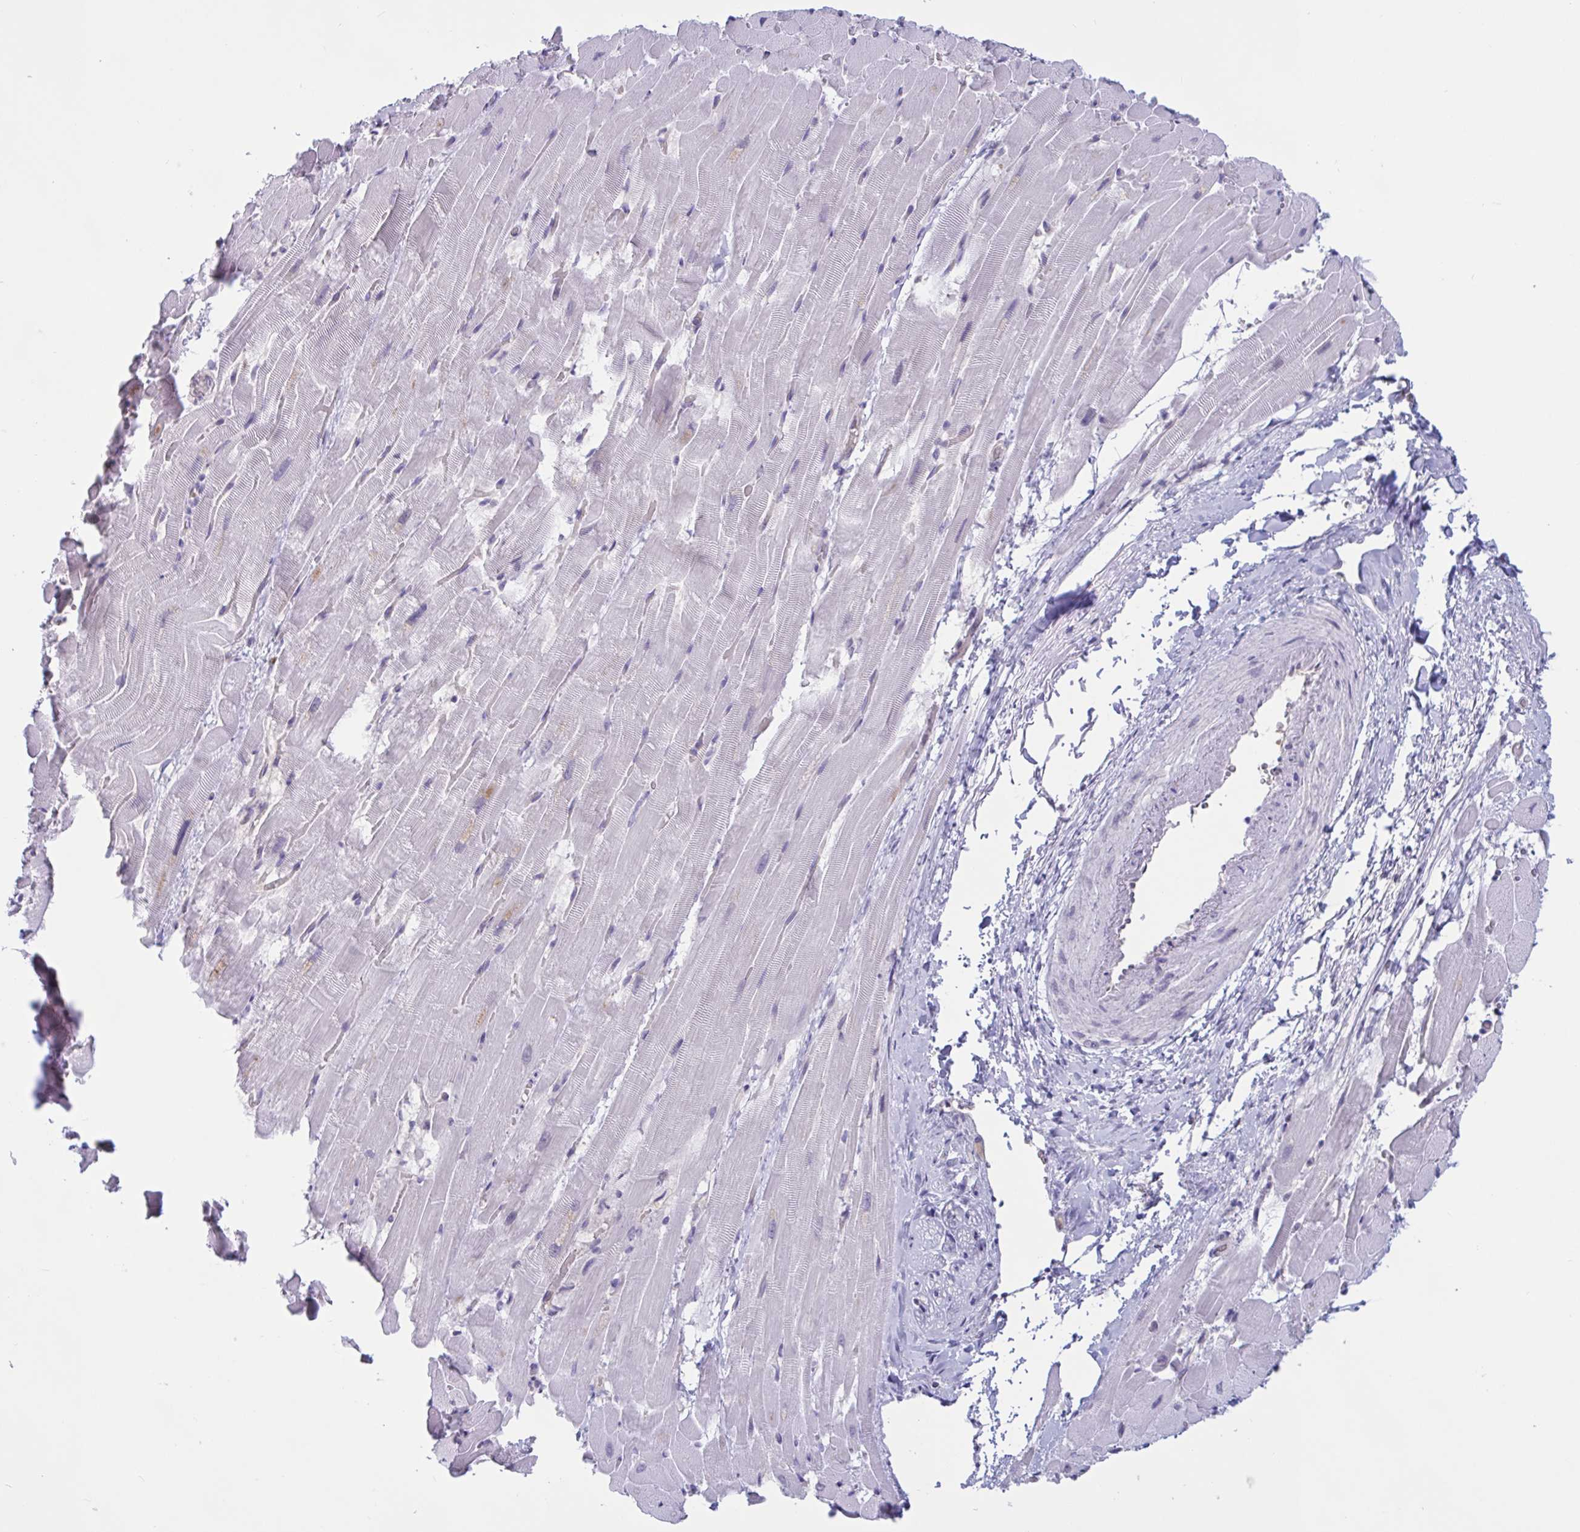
{"staining": {"intensity": "weak", "quantity": "<25%", "location": "cytoplasmic/membranous"}, "tissue": "heart muscle", "cell_type": "Cardiomyocytes", "image_type": "normal", "snomed": [{"axis": "morphology", "description": "Normal tissue, NOS"}, {"axis": "topography", "description": "Heart"}], "caption": "This is an immunohistochemistry (IHC) image of normal heart muscle. There is no positivity in cardiomyocytes.", "gene": "TSN", "patient": {"sex": "male", "age": 37}}